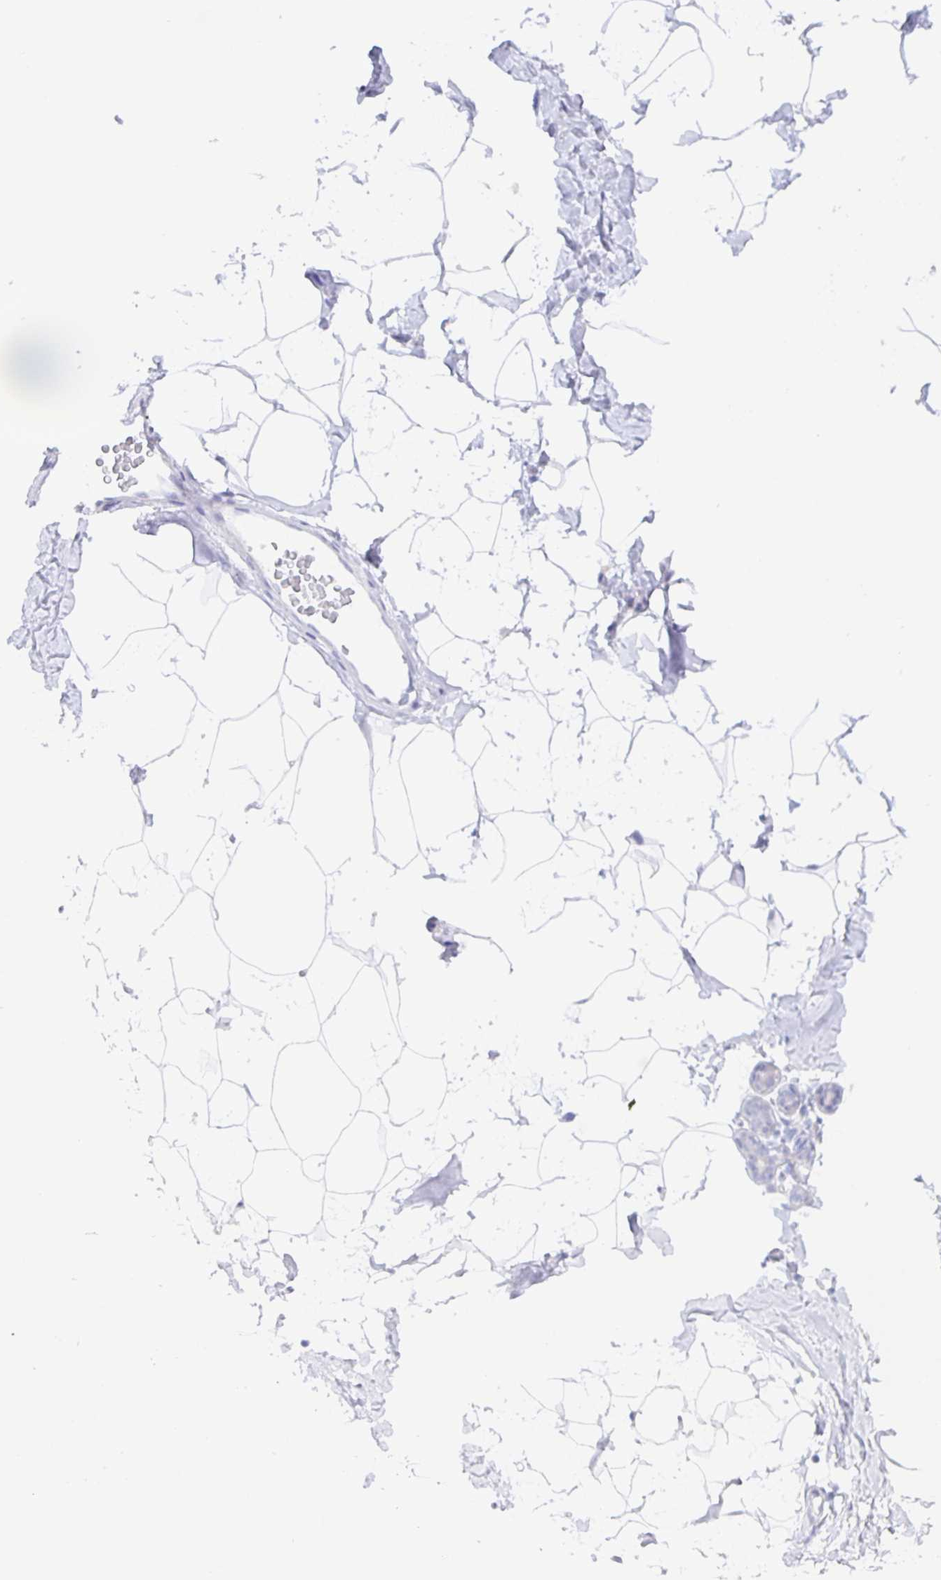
{"staining": {"intensity": "negative", "quantity": "none", "location": "none"}, "tissue": "breast", "cell_type": "Adipocytes", "image_type": "normal", "snomed": [{"axis": "morphology", "description": "Normal tissue, NOS"}, {"axis": "topography", "description": "Breast"}], "caption": "Immunohistochemical staining of normal human breast exhibits no significant expression in adipocytes. (Stains: DAB (3,3'-diaminobenzidine) IHC with hematoxylin counter stain, Microscopy: brightfield microscopy at high magnification).", "gene": "LIPA", "patient": {"sex": "female", "age": 32}}